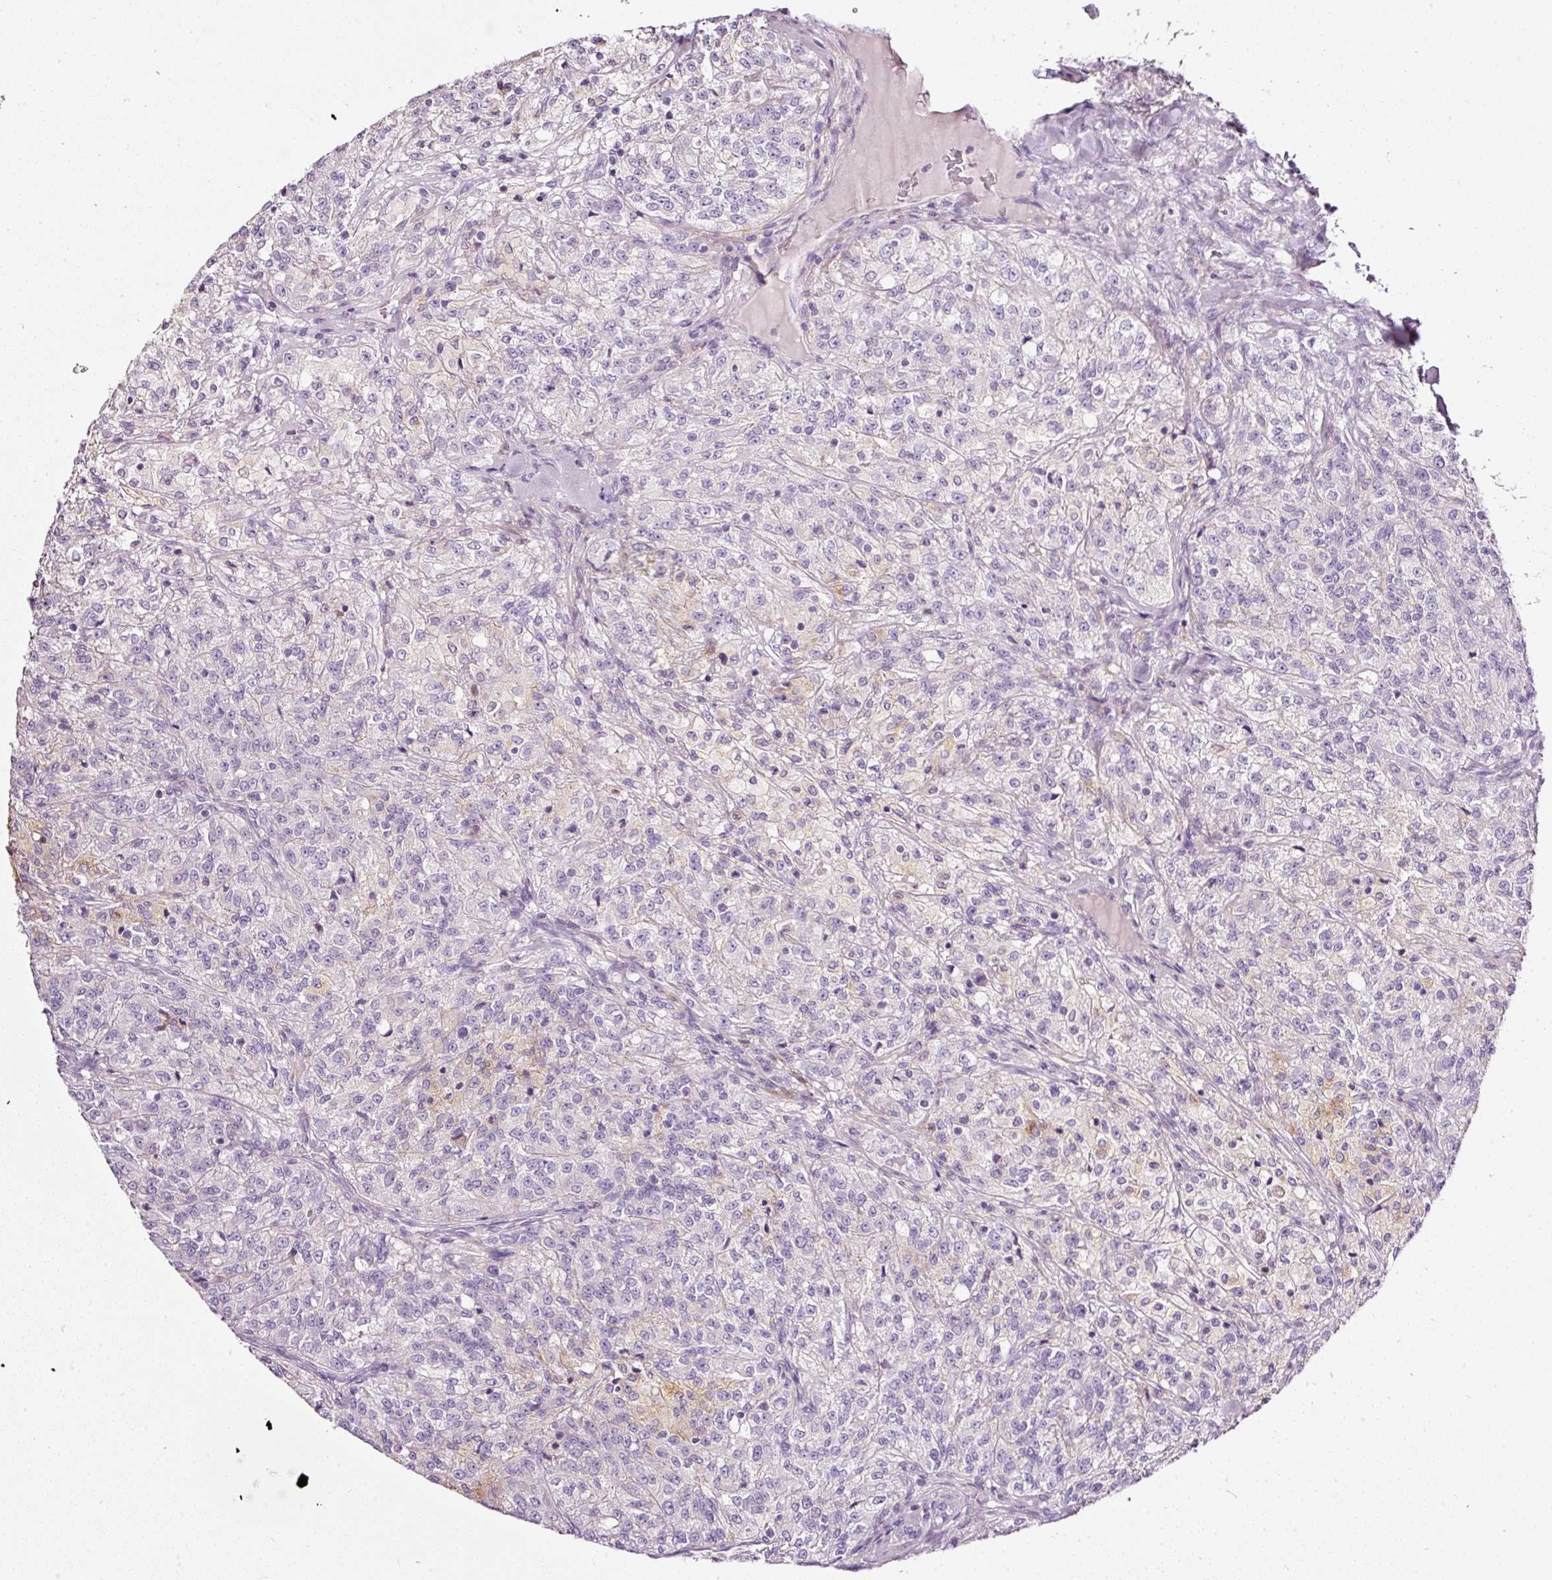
{"staining": {"intensity": "negative", "quantity": "none", "location": "none"}, "tissue": "renal cancer", "cell_type": "Tumor cells", "image_type": "cancer", "snomed": [{"axis": "morphology", "description": "Adenocarcinoma, NOS"}, {"axis": "topography", "description": "Kidney"}], "caption": "A micrograph of human renal cancer (adenocarcinoma) is negative for staining in tumor cells. The staining is performed using DAB brown chromogen with nuclei counter-stained in using hematoxylin.", "gene": "CYB561A3", "patient": {"sex": "female", "age": 63}}